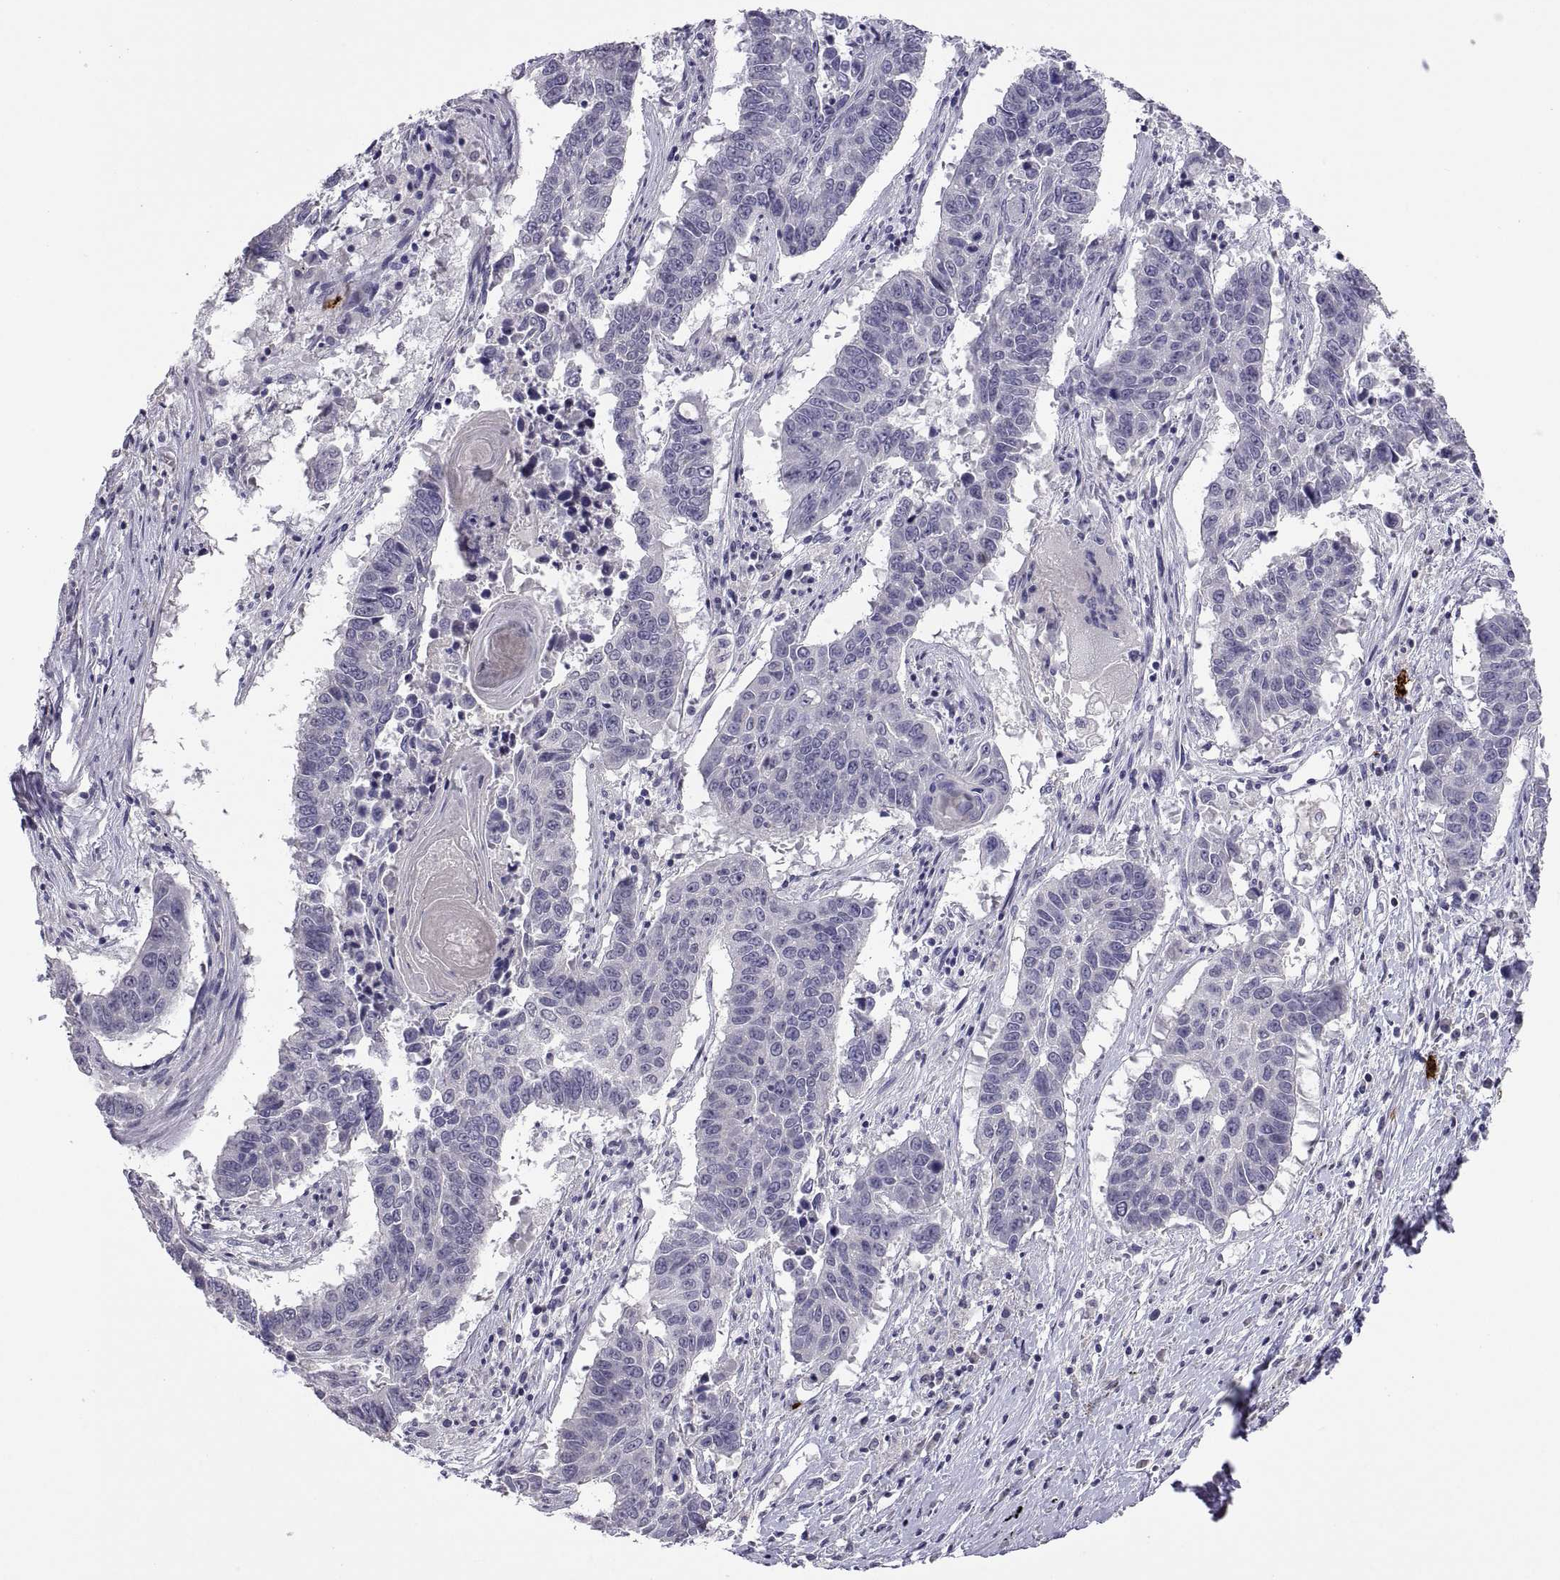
{"staining": {"intensity": "negative", "quantity": "none", "location": "none"}, "tissue": "lung cancer", "cell_type": "Tumor cells", "image_type": "cancer", "snomed": [{"axis": "morphology", "description": "Squamous cell carcinoma, NOS"}, {"axis": "topography", "description": "Lung"}], "caption": "Tumor cells show no significant positivity in squamous cell carcinoma (lung).", "gene": "MS4A1", "patient": {"sex": "male", "age": 73}}